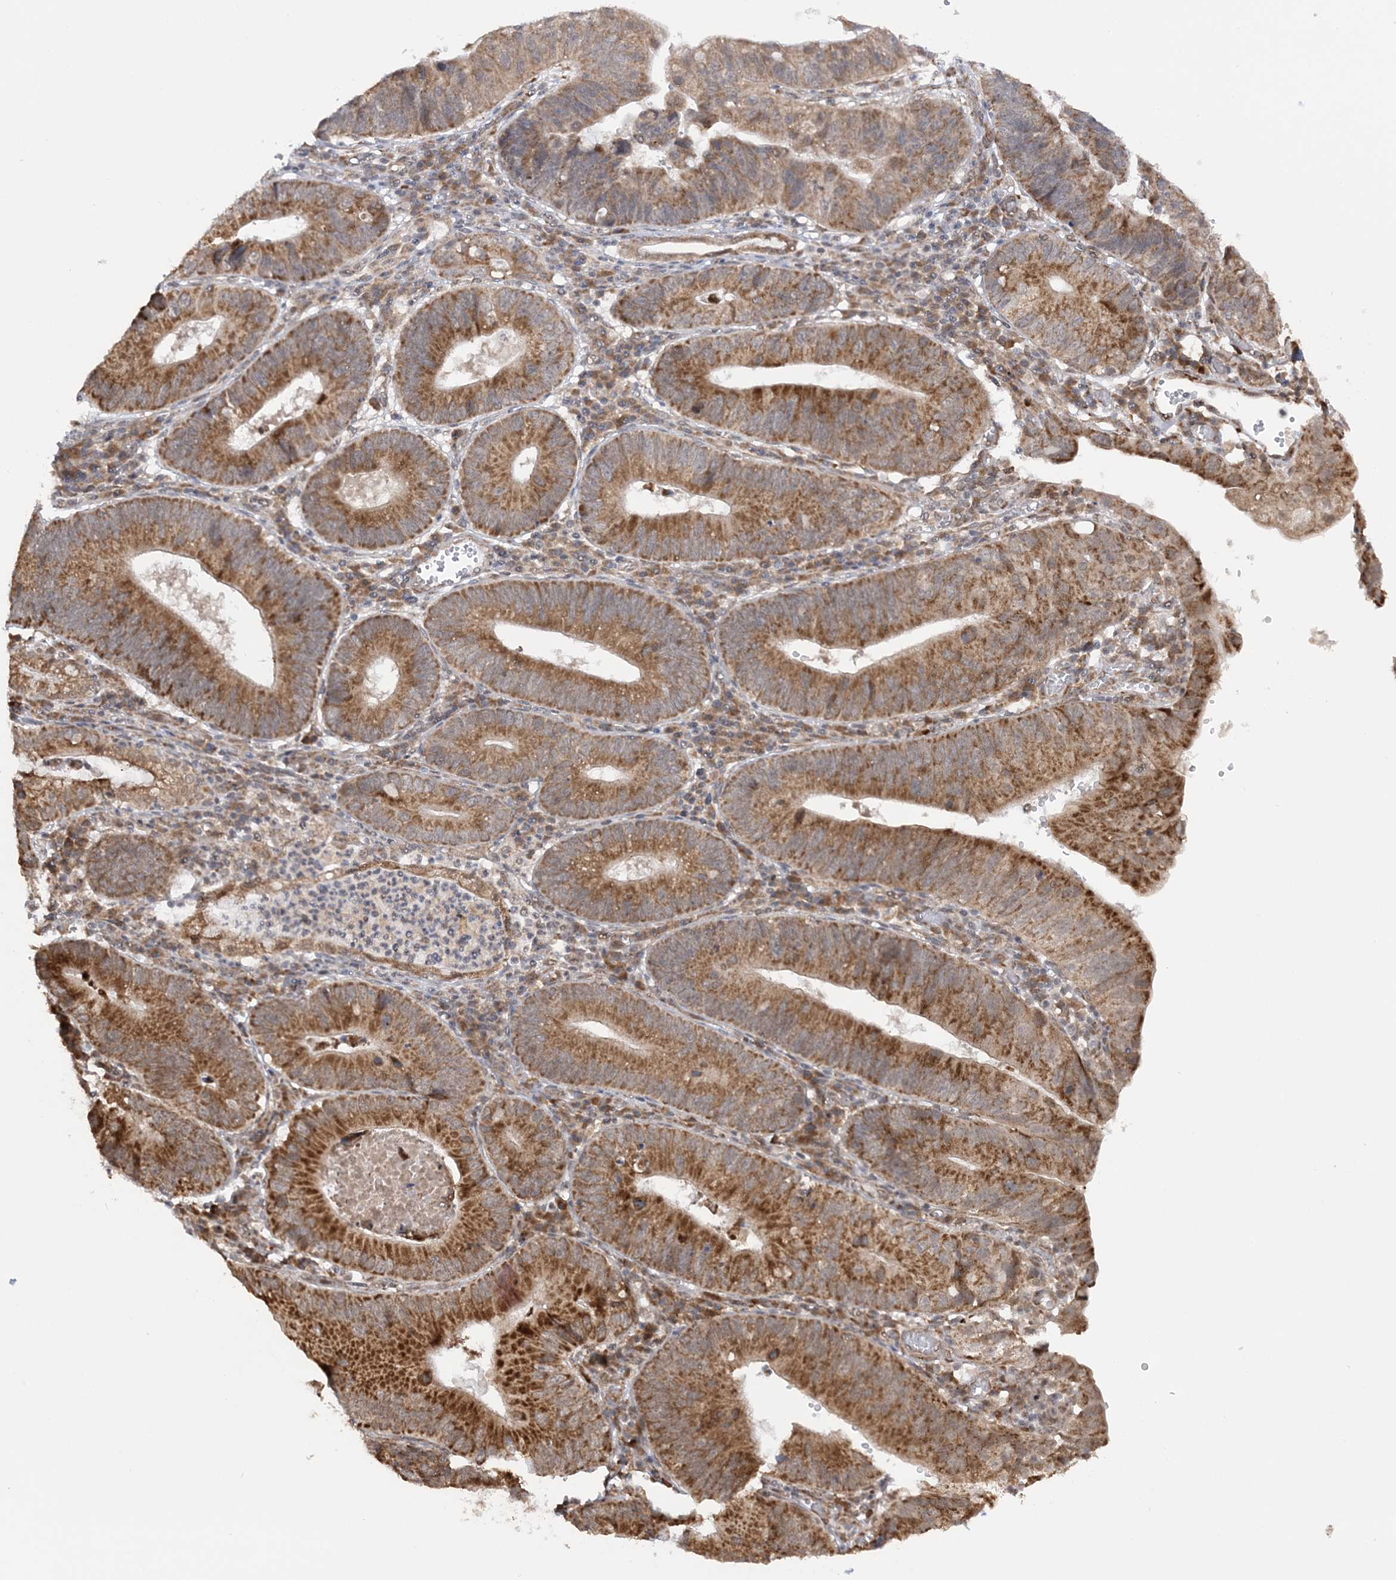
{"staining": {"intensity": "moderate", "quantity": ">75%", "location": "cytoplasmic/membranous"}, "tissue": "stomach cancer", "cell_type": "Tumor cells", "image_type": "cancer", "snomed": [{"axis": "morphology", "description": "Adenocarcinoma, NOS"}, {"axis": "topography", "description": "Stomach"}], "caption": "Stomach adenocarcinoma stained for a protein (brown) displays moderate cytoplasmic/membranous positive expression in approximately >75% of tumor cells.", "gene": "MRPL47", "patient": {"sex": "male", "age": 59}}